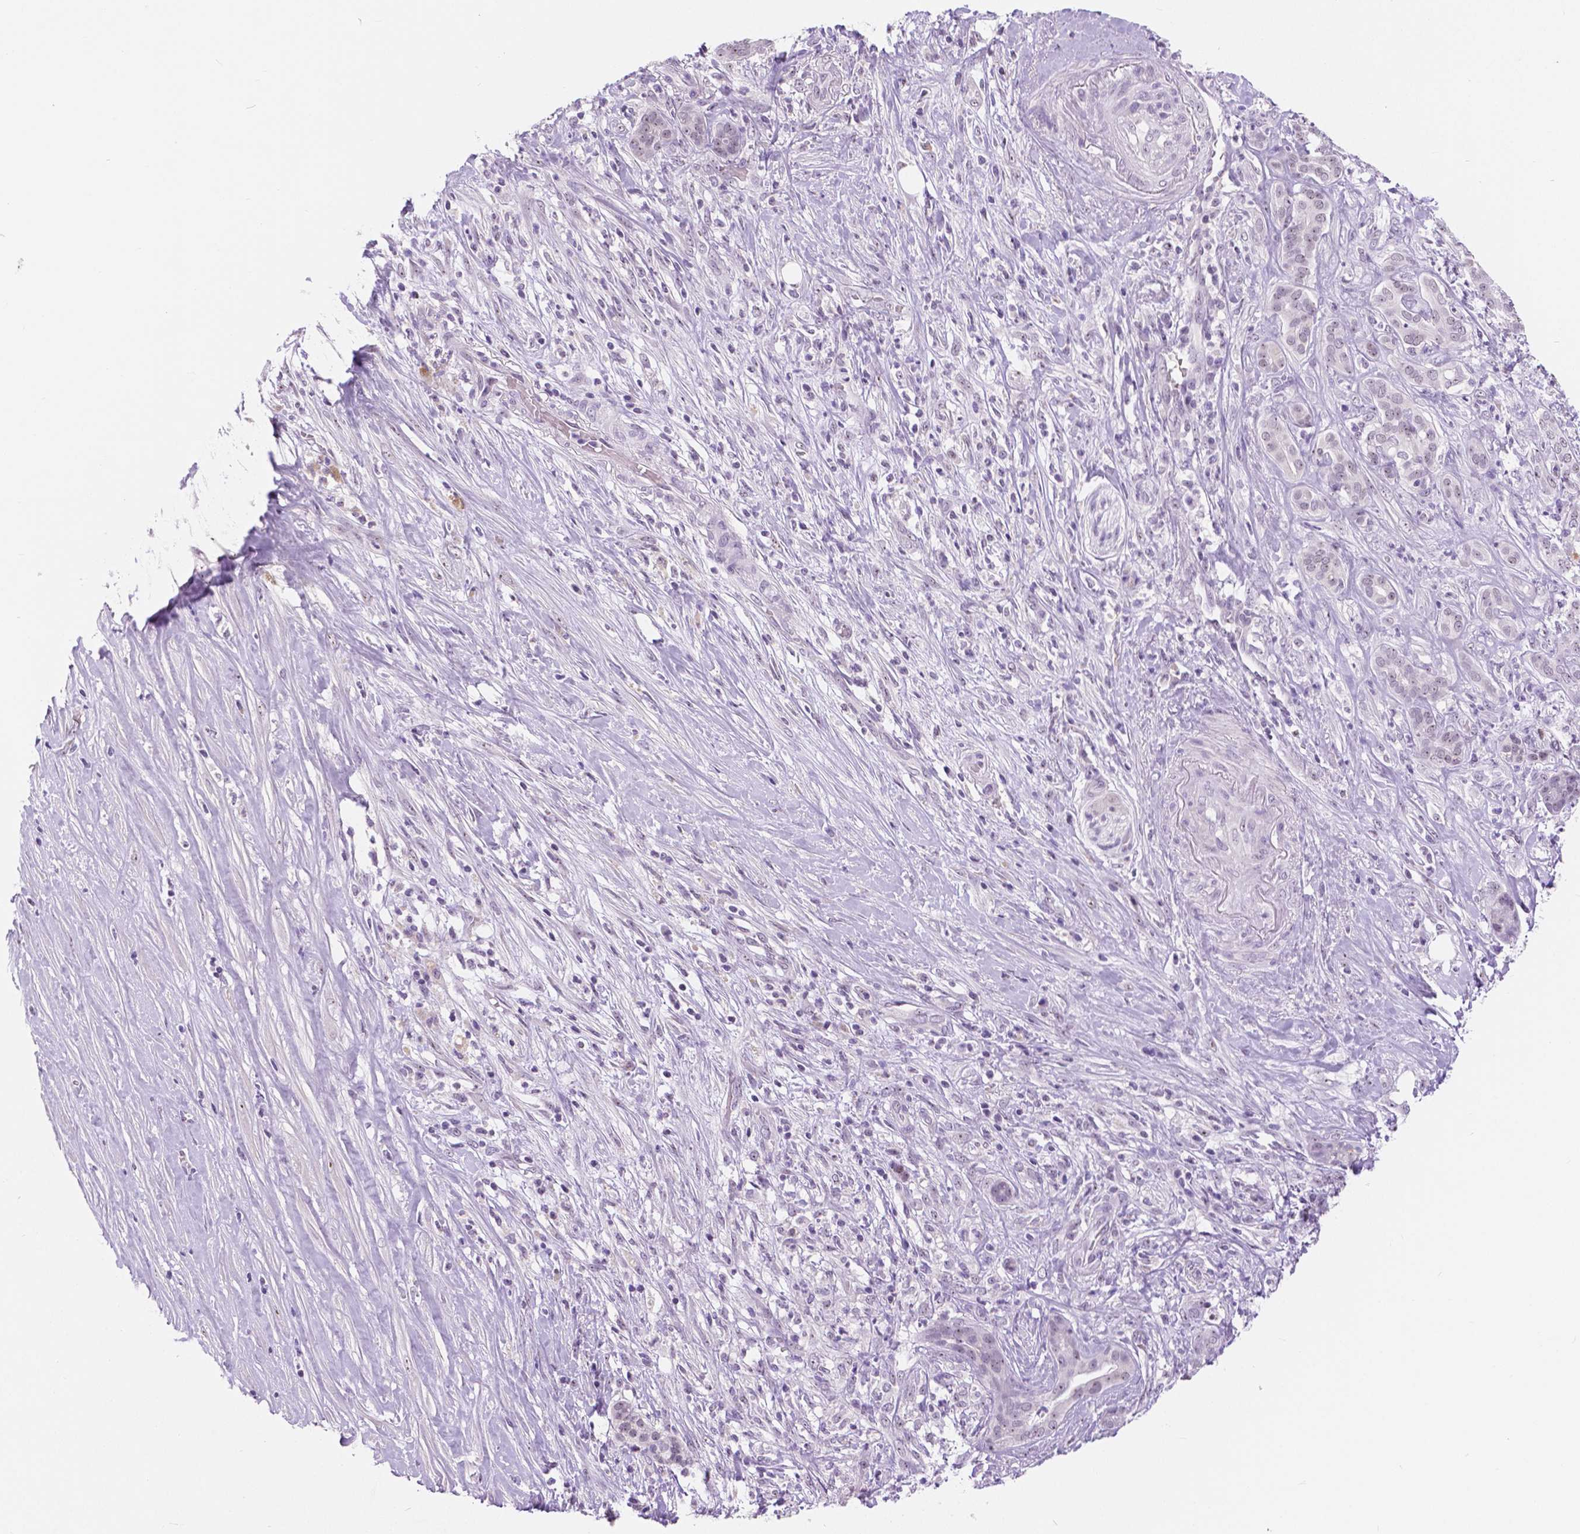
{"staining": {"intensity": "negative", "quantity": "none", "location": "none"}, "tissue": "pancreatic cancer", "cell_type": "Tumor cells", "image_type": "cancer", "snomed": [{"axis": "morphology", "description": "Normal tissue, NOS"}, {"axis": "morphology", "description": "Inflammation, NOS"}, {"axis": "morphology", "description": "Adenocarcinoma, NOS"}, {"axis": "topography", "description": "Pancreas"}], "caption": "Image shows no protein positivity in tumor cells of pancreatic cancer tissue. (DAB immunohistochemistry, high magnification).", "gene": "NHP2", "patient": {"sex": "male", "age": 57}}